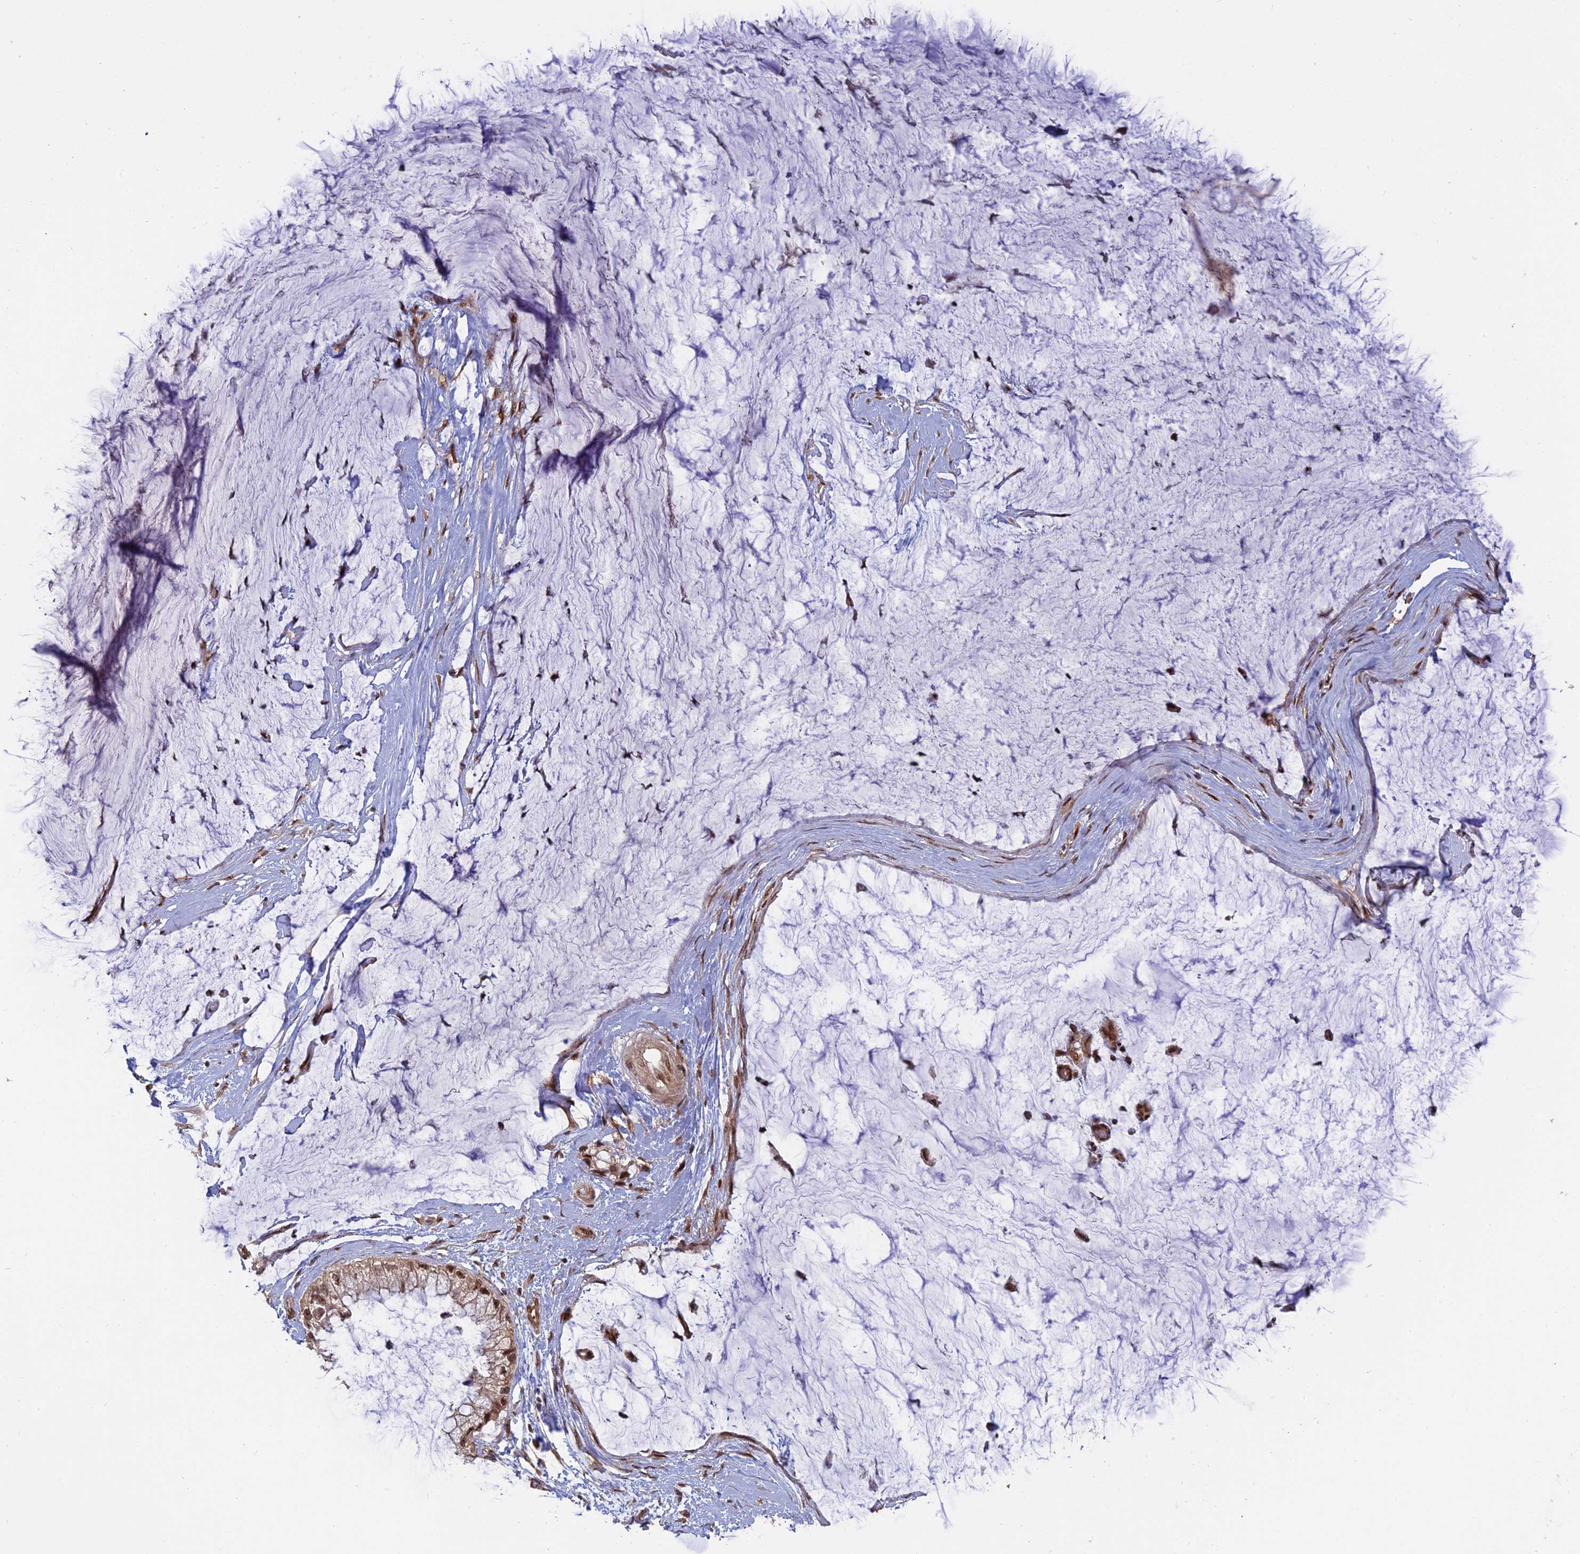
{"staining": {"intensity": "moderate", "quantity": ">75%", "location": "cytoplasmic/membranous,nuclear"}, "tissue": "ovarian cancer", "cell_type": "Tumor cells", "image_type": "cancer", "snomed": [{"axis": "morphology", "description": "Cystadenocarcinoma, mucinous, NOS"}, {"axis": "topography", "description": "Ovary"}], "caption": "DAB immunohistochemical staining of human ovarian cancer reveals moderate cytoplasmic/membranous and nuclear protein expression in approximately >75% of tumor cells. (Brightfield microscopy of DAB IHC at high magnification).", "gene": "PKIG", "patient": {"sex": "female", "age": 39}}